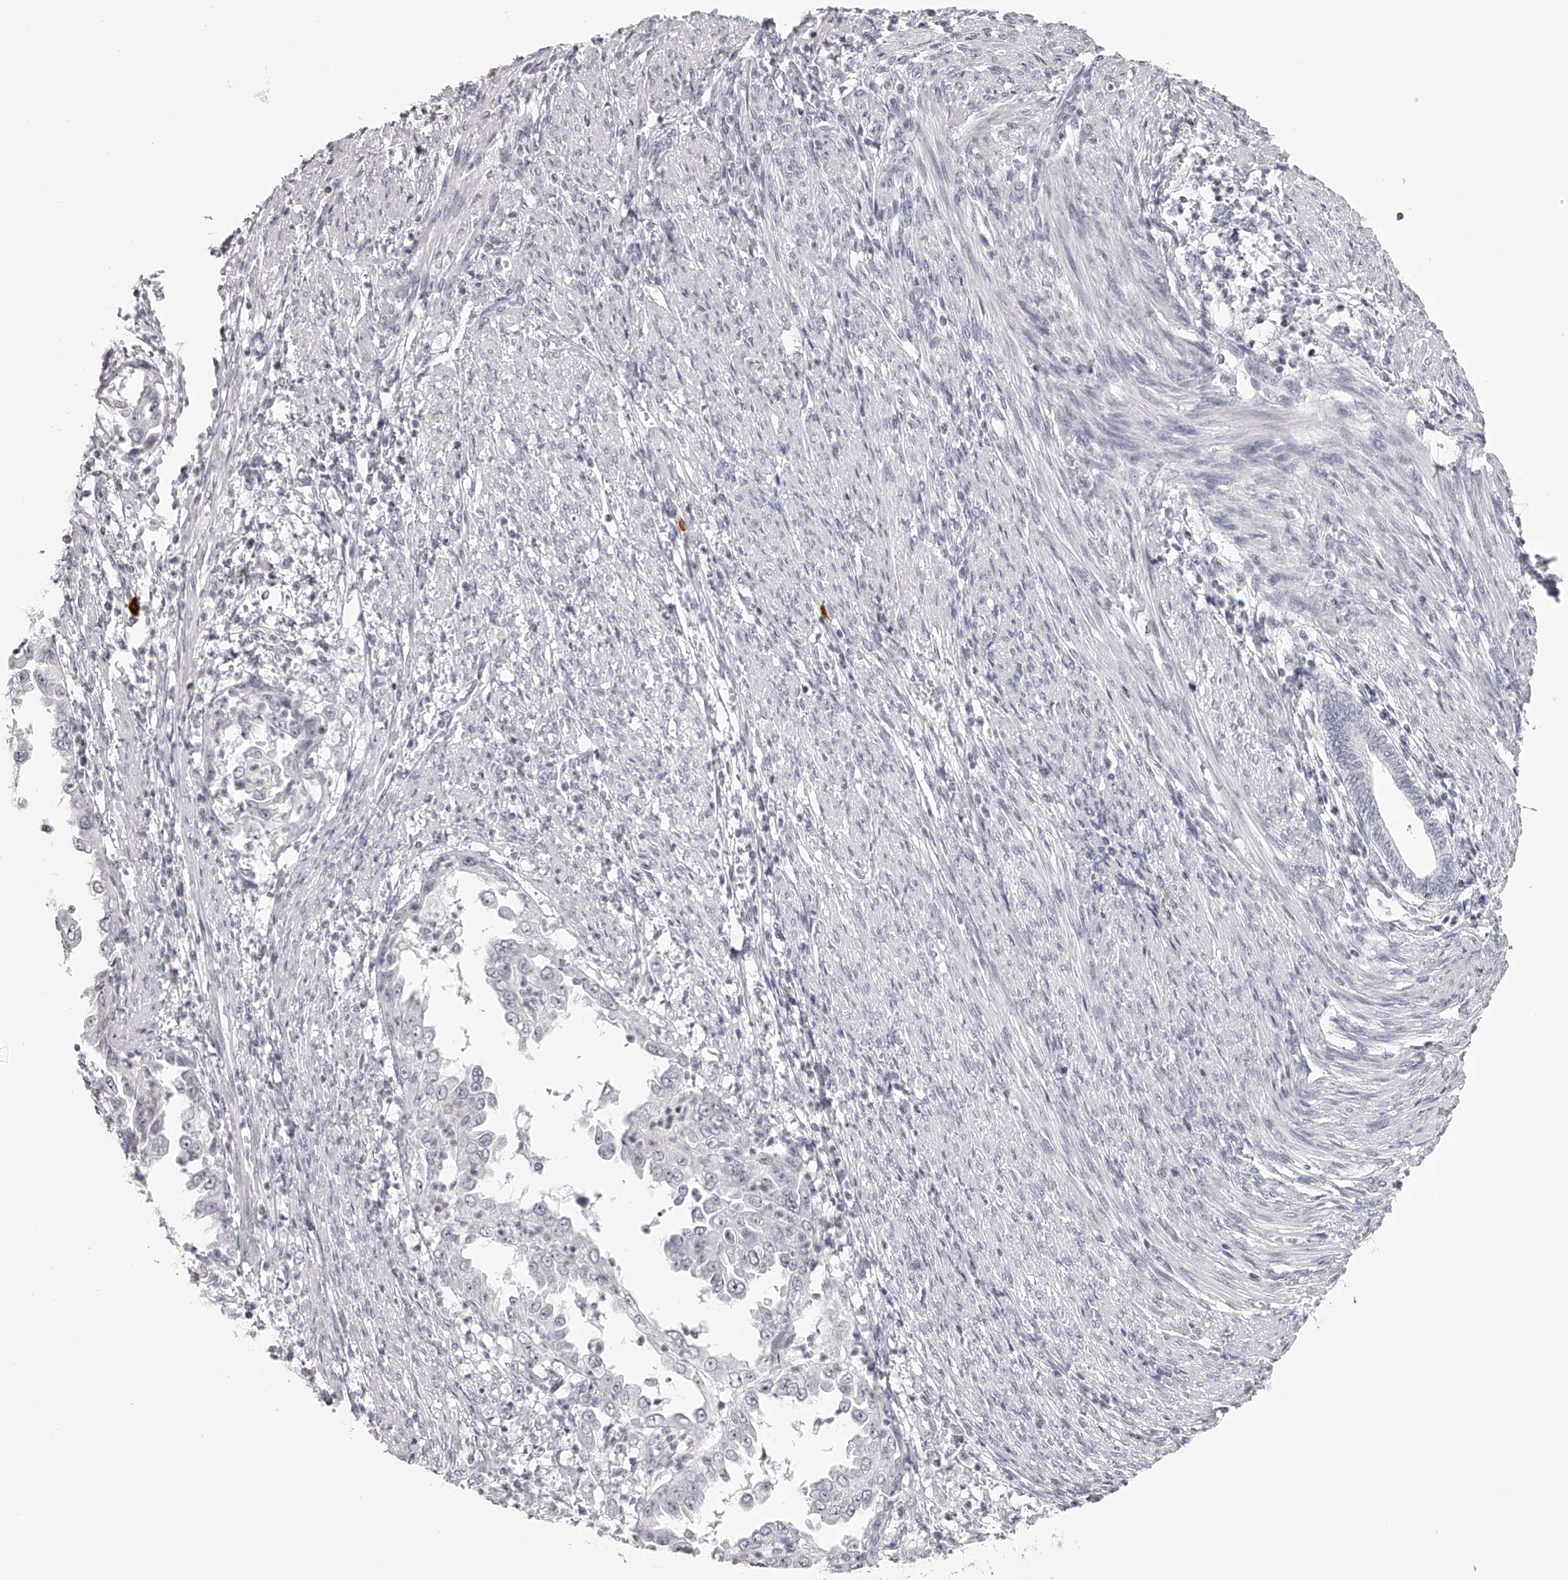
{"staining": {"intensity": "negative", "quantity": "none", "location": "none"}, "tissue": "endometrial cancer", "cell_type": "Tumor cells", "image_type": "cancer", "snomed": [{"axis": "morphology", "description": "Adenocarcinoma, NOS"}, {"axis": "topography", "description": "Endometrium"}], "caption": "Immunohistochemistry of adenocarcinoma (endometrial) shows no expression in tumor cells.", "gene": "SEC11C", "patient": {"sex": "female", "age": 85}}